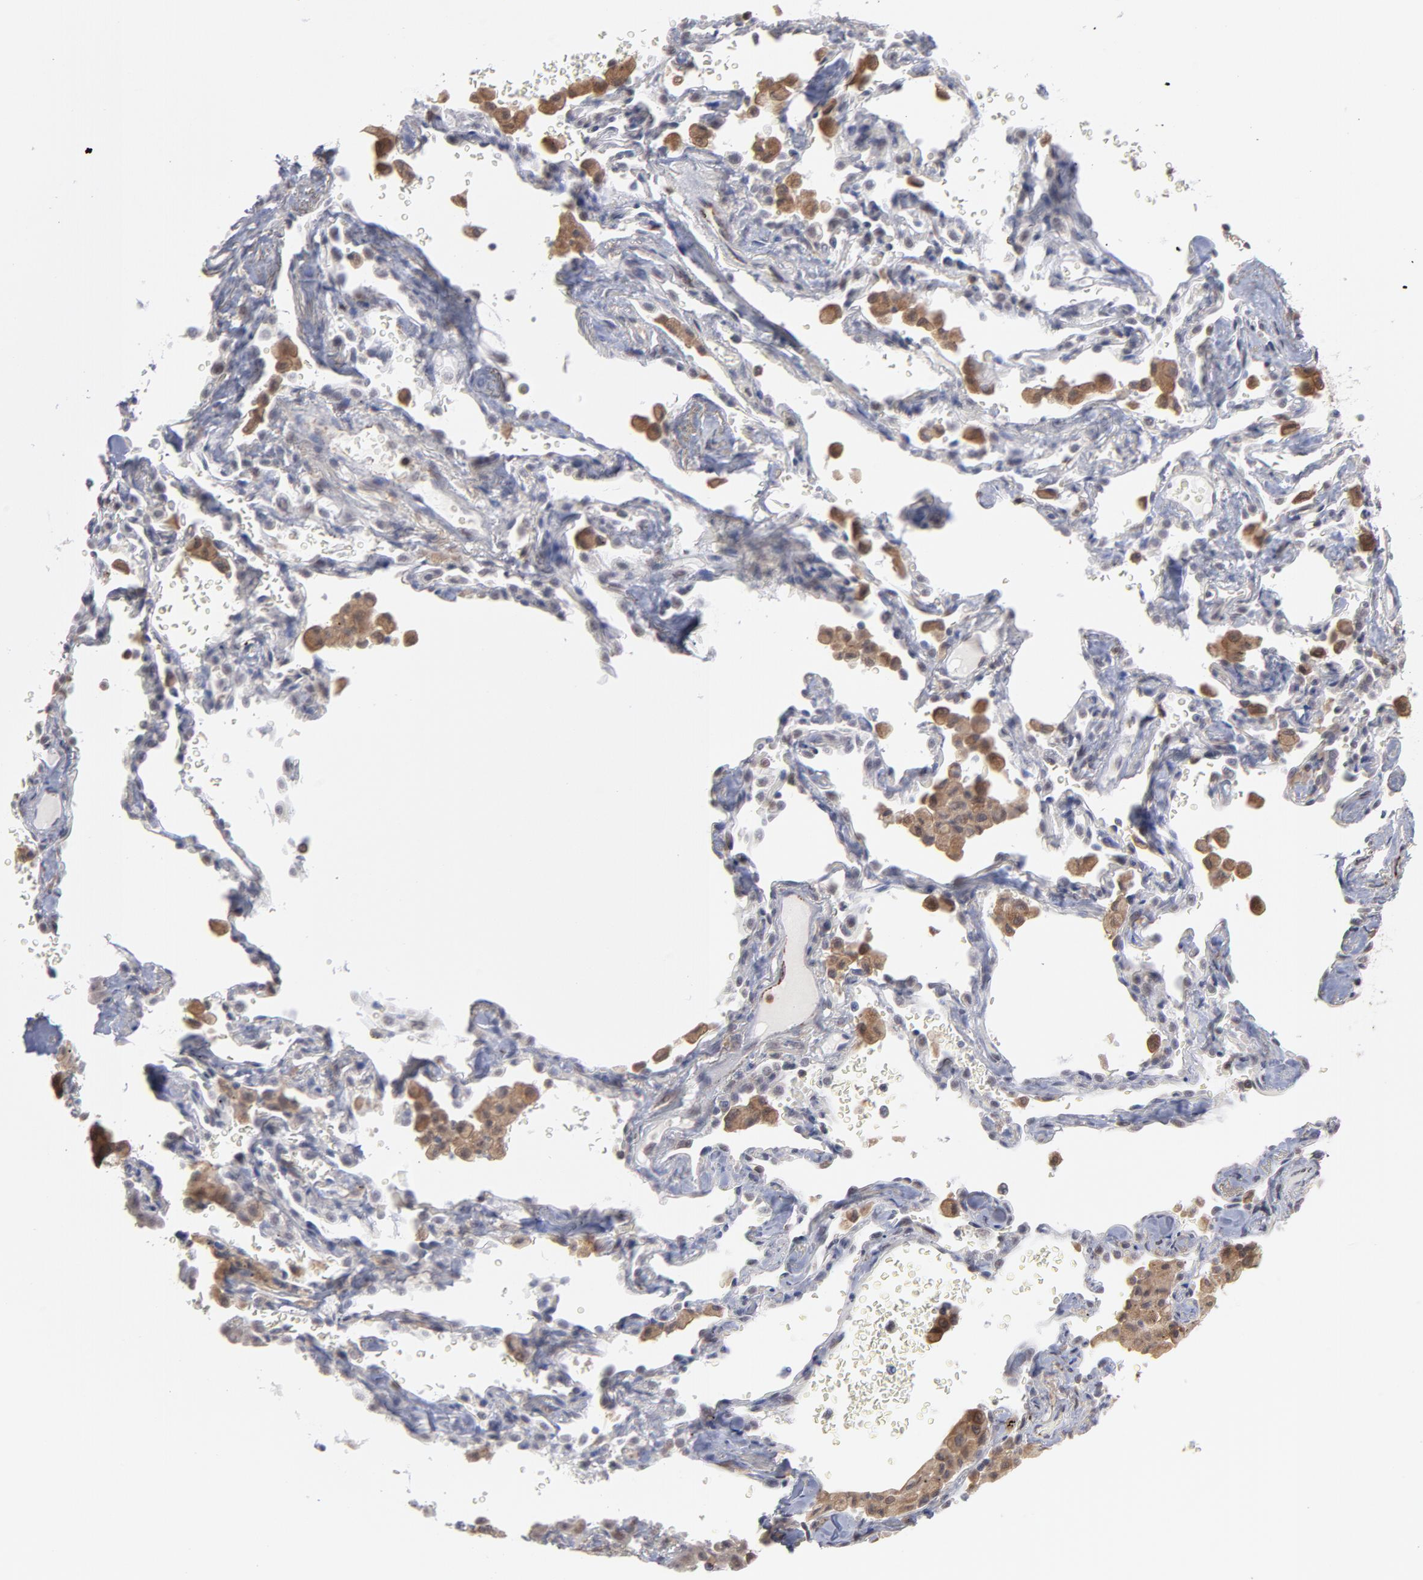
{"staining": {"intensity": "negative", "quantity": "none", "location": "none"}, "tissue": "lung cancer", "cell_type": "Tumor cells", "image_type": "cancer", "snomed": [{"axis": "morphology", "description": "Adenocarcinoma, NOS"}, {"axis": "topography", "description": "Lung"}], "caption": "IHC of human lung cancer reveals no staining in tumor cells. (DAB immunohistochemistry visualized using brightfield microscopy, high magnification).", "gene": "OAS1", "patient": {"sex": "female", "age": 64}}